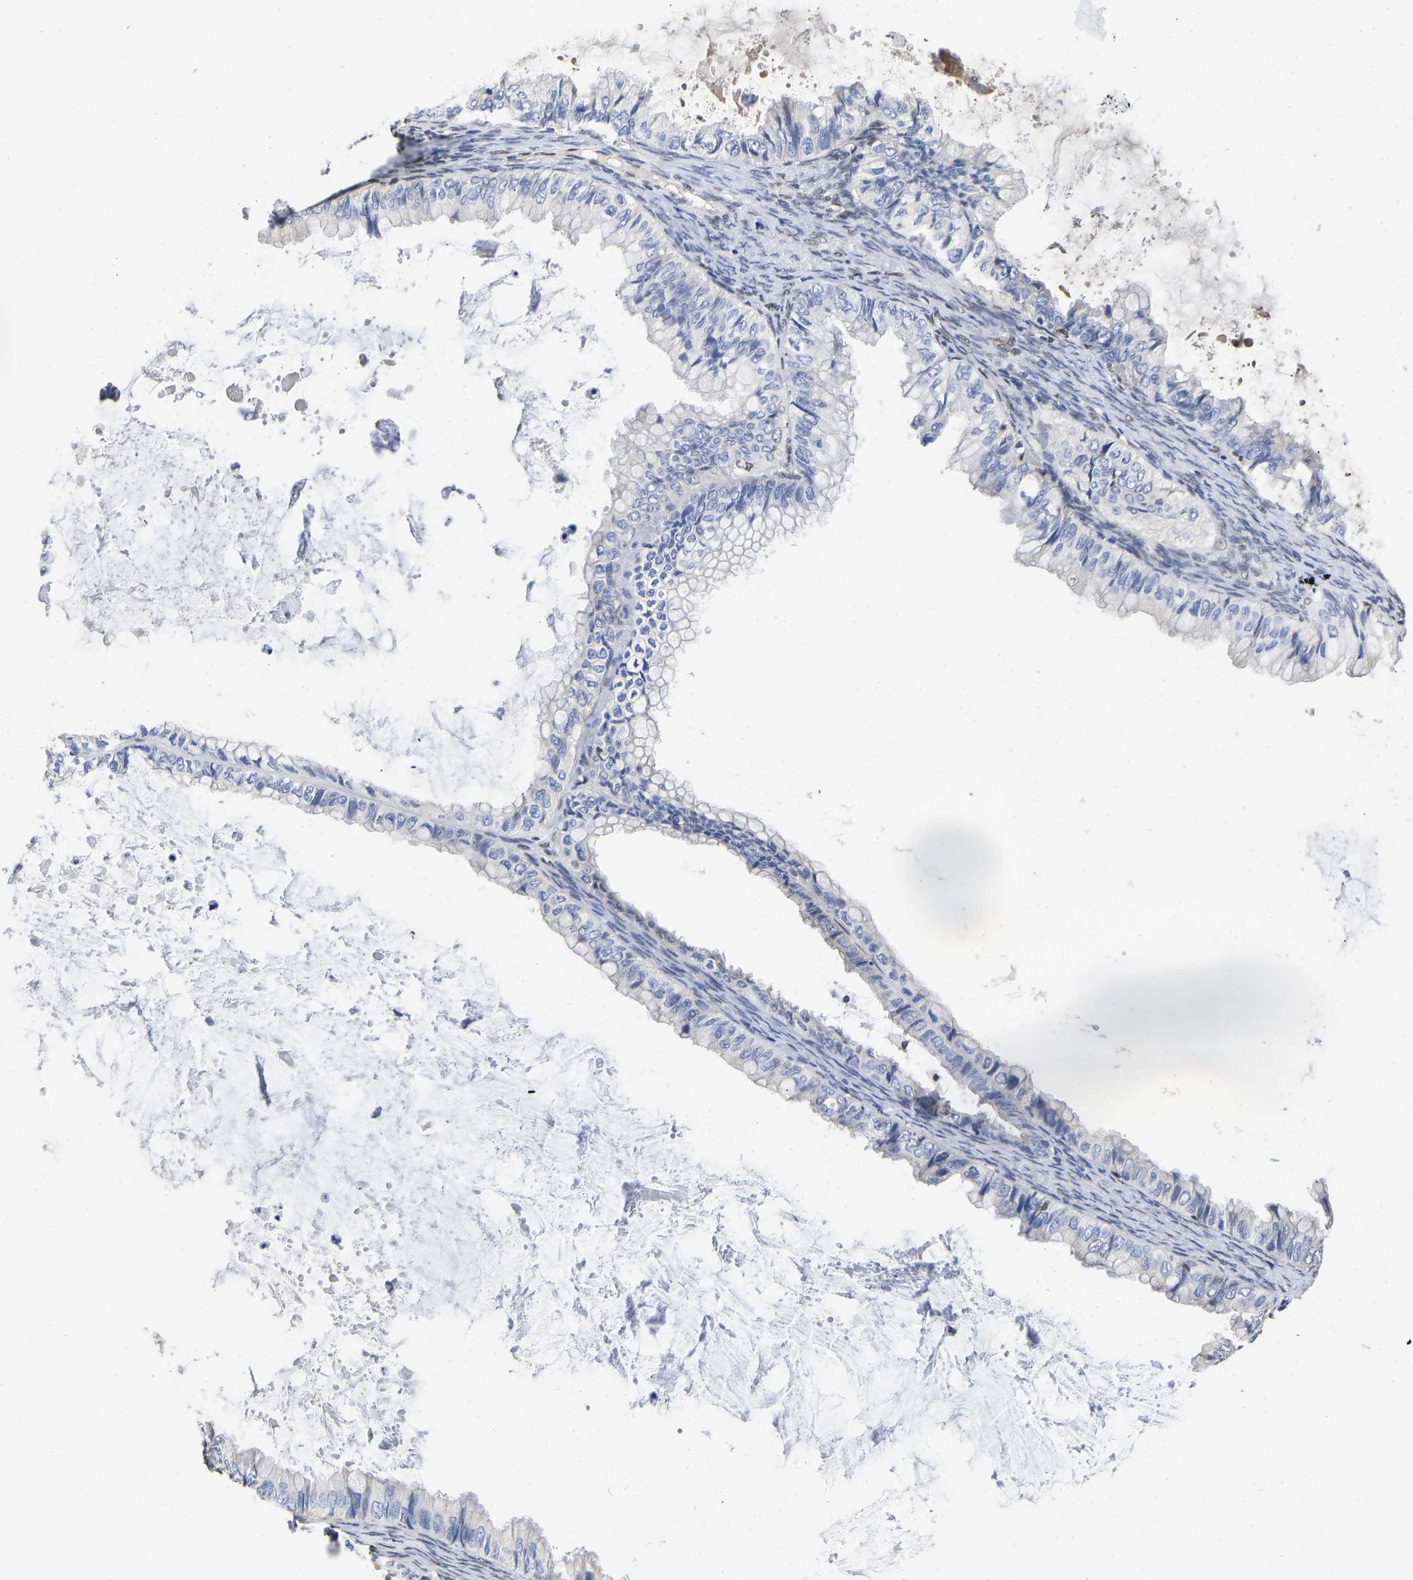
{"staining": {"intensity": "negative", "quantity": "none", "location": "none"}, "tissue": "ovarian cancer", "cell_type": "Tumor cells", "image_type": "cancer", "snomed": [{"axis": "morphology", "description": "Cystadenocarcinoma, mucinous, NOS"}, {"axis": "topography", "description": "Ovary"}], "caption": "Human ovarian cancer stained for a protein using immunohistochemistry (IHC) displays no staining in tumor cells.", "gene": "QKI", "patient": {"sex": "female", "age": 80}}